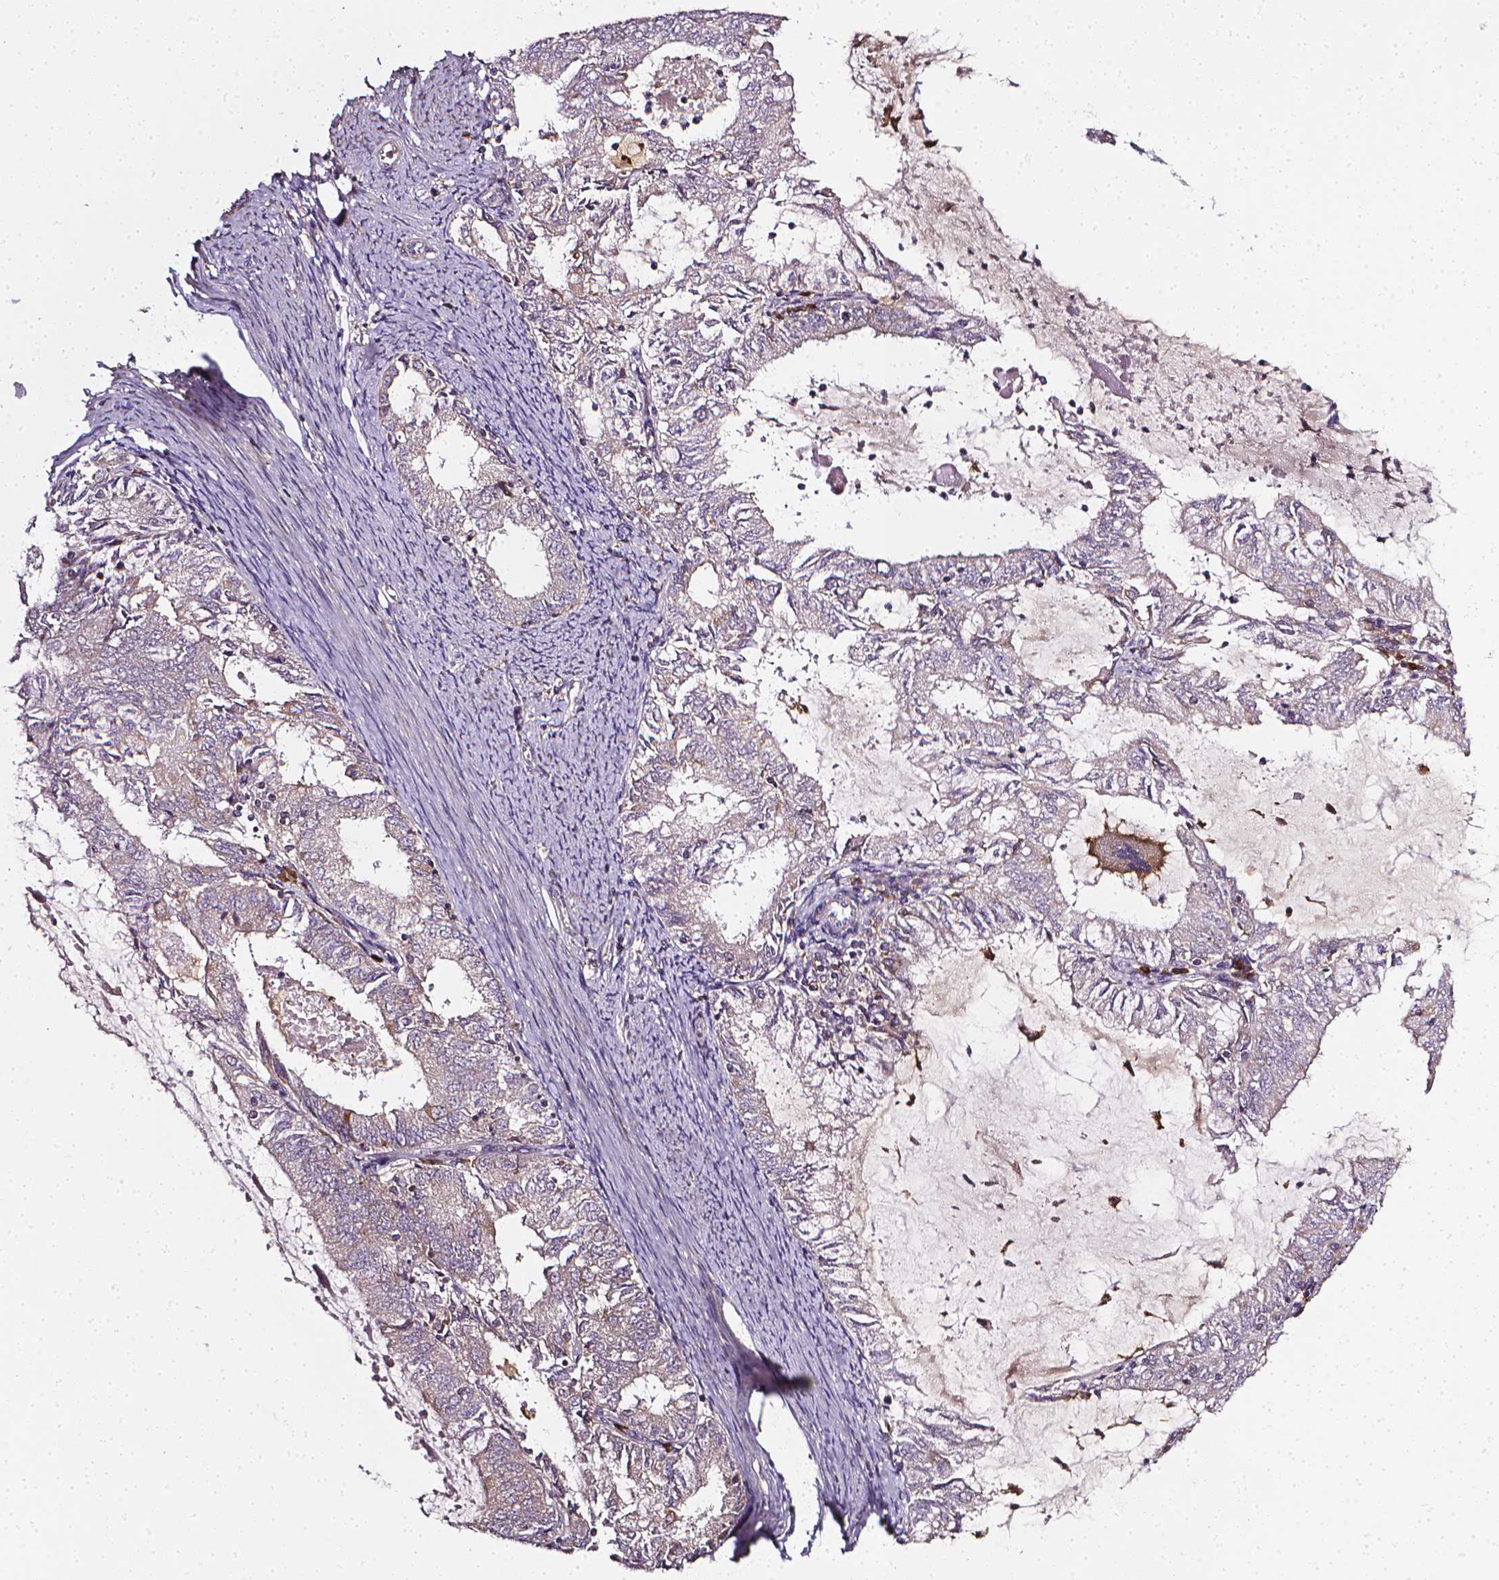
{"staining": {"intensity": "weak", "quantity": "25%-75%", "location": "cytoplasmic/membranous"}, "tissue": "endometrial cancer", "cell_type": "Tumor cells", "image_type": "cancer", "snomed": [{"axis": "morphology", "description": "Adenocarcinoma, NOS"}, {"axis": "topography", "description": "Endometrium"}], "caption": "An immunohistochemistry (IHC) micrograph of tumor tissue is shown. Protein staining in brown labels weak cytoplasmic/membranous positivity in endometrial adenocarcinoma within tumor cells. The protein of interest is stained brown, and the nuclei are stained in blue (DAB IHC with brightfield microscopy, high magnification).", "gene": "PRAG1", "patient": {"sex": "female", "age": 57}}